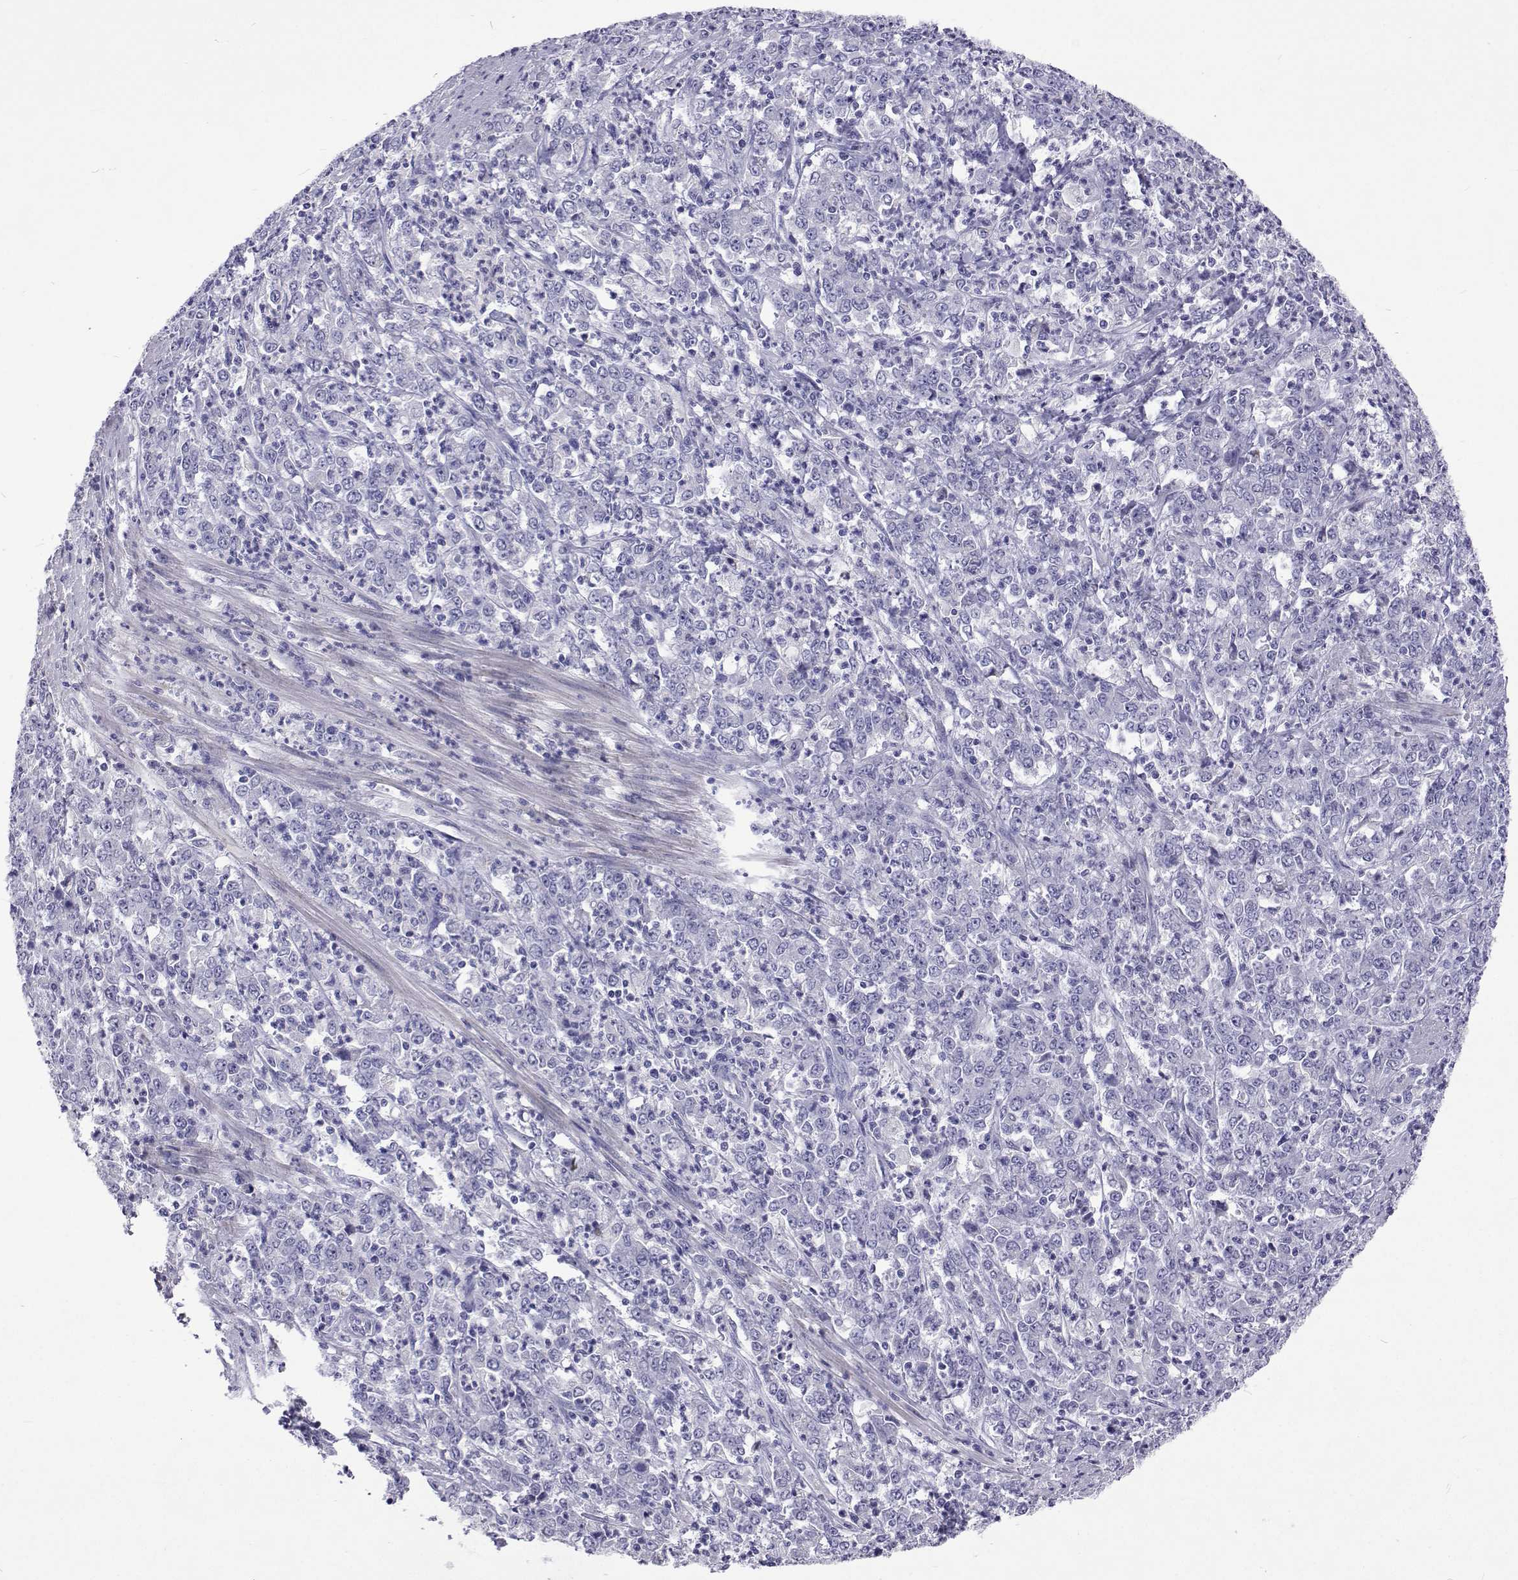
{"staining": {"intensity": "negative", "quantity": "none", "location": "none"}, "tissue": "stomach cancer", "cell_type": "Tumor cells", "image_type": "cancer", "snomed": [{"axis": "morphology", "description": "Adenocarcinoma, NOS"}, {"axis": "topography", "description": "Stomach, lower"}], "caption": "The IHC image has no significant expression in tumor cells of stomach adenocarcinoma tissue.", "gene": "UMODL1", "patient": {"sex": "female", "age": 71}}